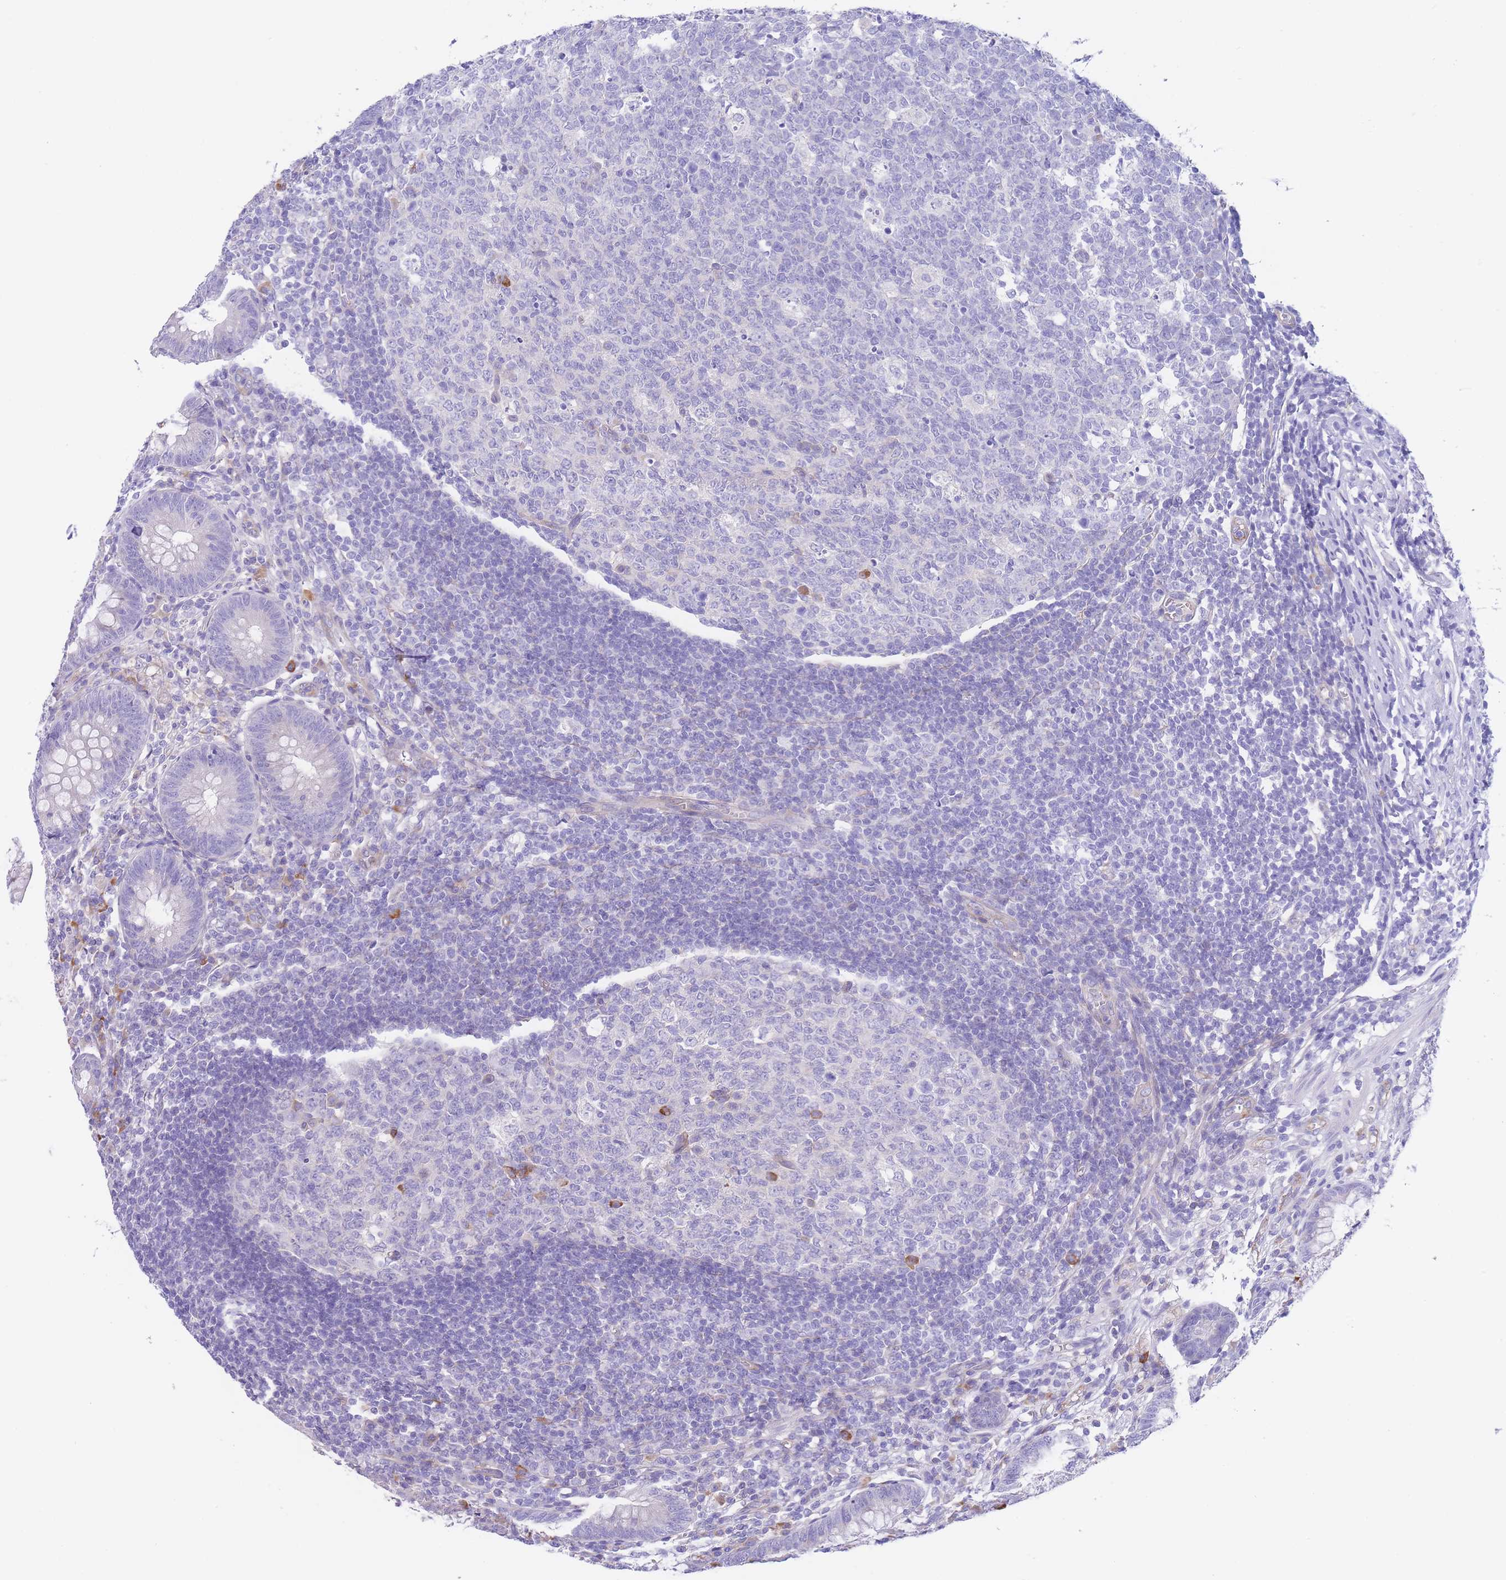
{"staining": {"intensity": "negative", "quantity": "none", "location": "none"}, "tissue": "appendix", "cell_type": "Glandular cells", "image_type": "normal", "snomed": [{"axis": "morphology", "description": "Normal tissue, NOS"}, {"axis": "topography", "description": "Appendix"}], "caption": "This is a image of immunohistochemistry (IHC) staining of normal appendix, which shows no staining in glandular cells. The staining is performed using DAB (3,3'-diaminobenzidine) brown chromogen with nuclei counter-stained in using hematoxylin.", "gene": "DET1", "patient": {"sex": "male", "age": 56}}